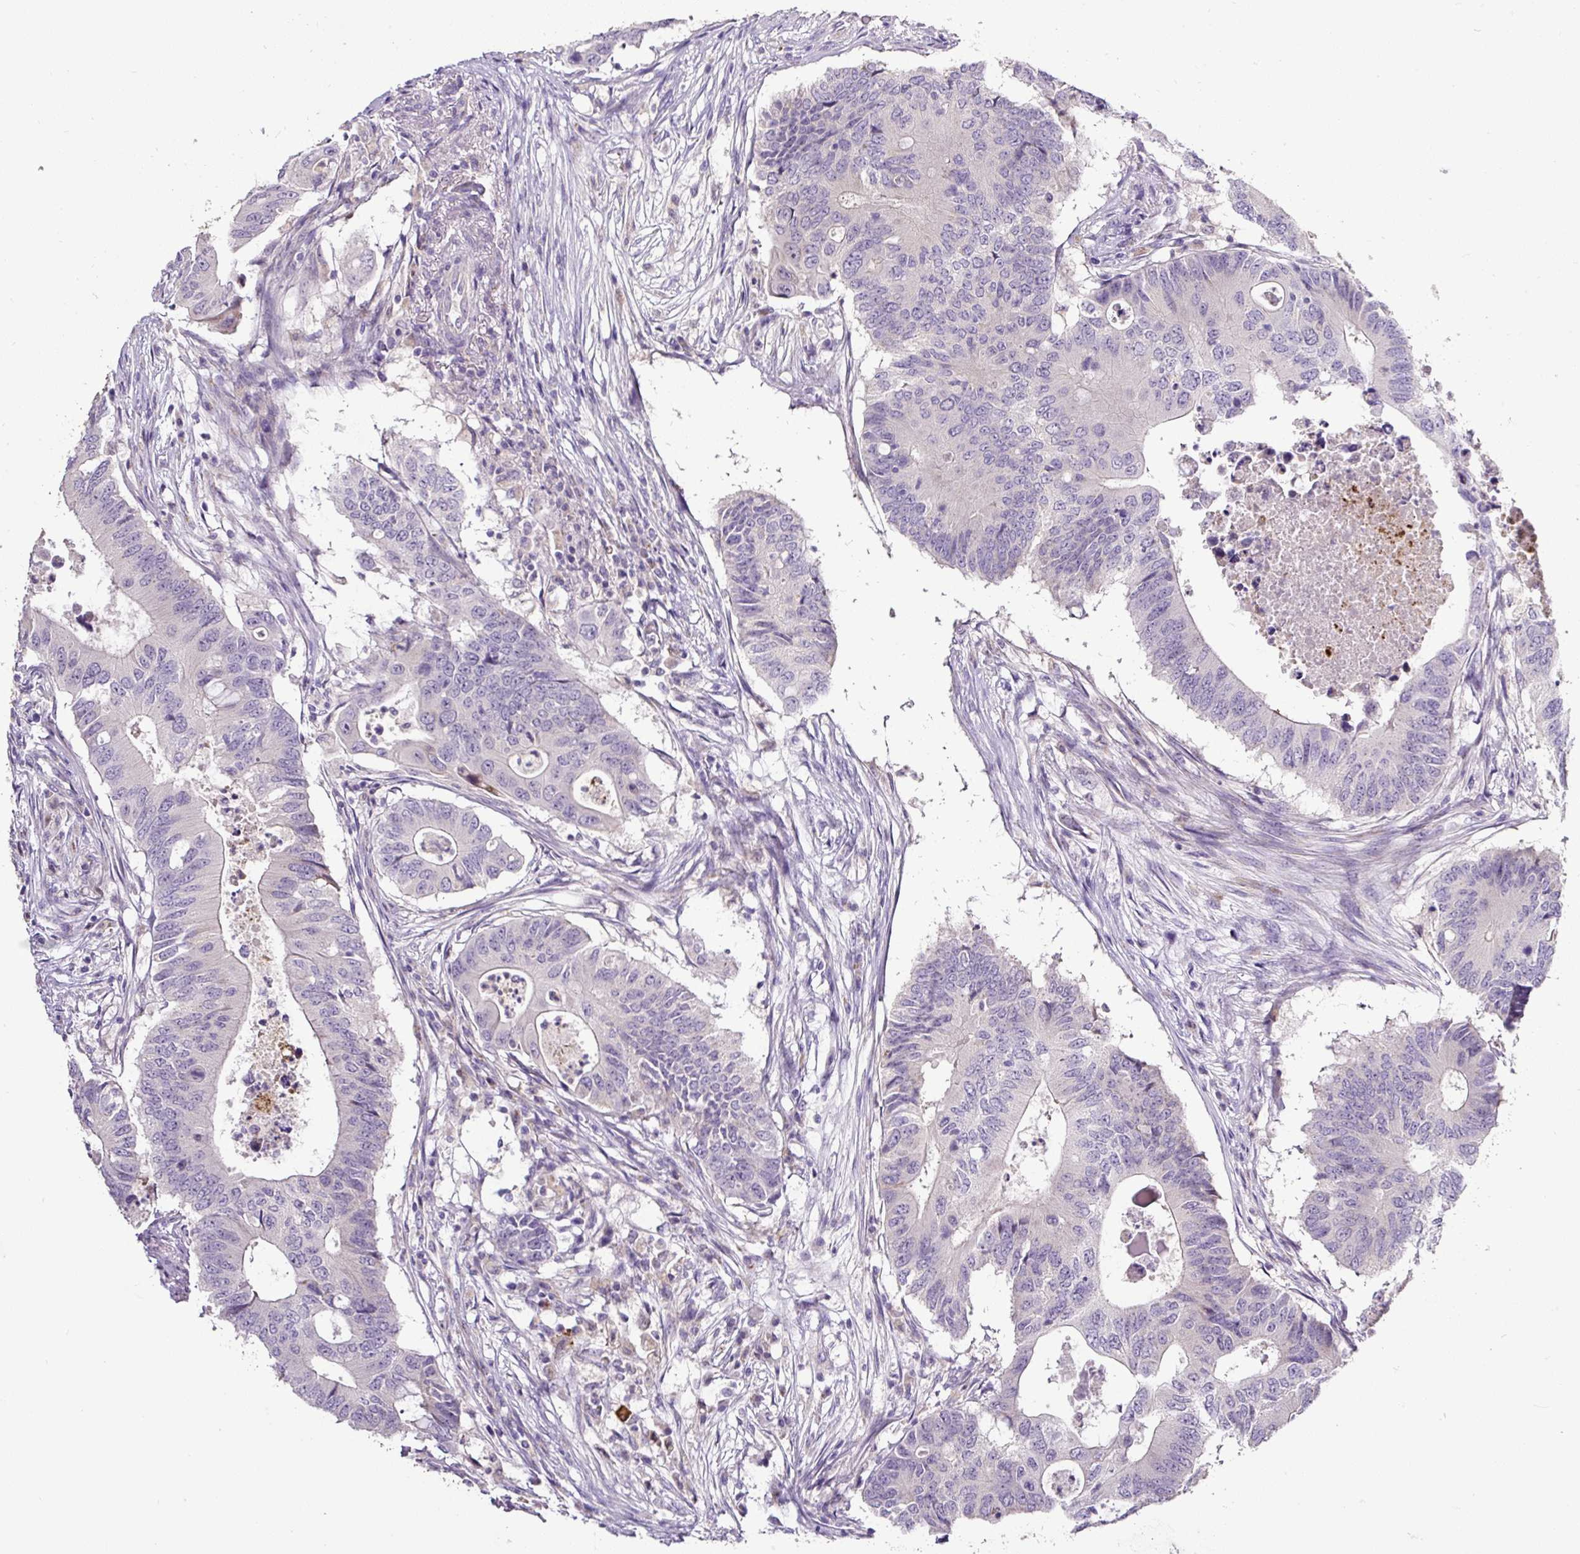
{"staining": {"intensity": "negative", "quantity": "none", "location": "none"}, "tissue": "colorectal cancer", "cell_type": "Tumor cells", "image_type": "cancer", "snomed": [{"axis": "morphology", "description": "Adenocarcinoma, NOS"}, {"axis": "topography", "description": "Colon"}], "caption": "IHC image of neoplastic tissue: adenocarcinoma (colorectal) stained with DAB (3,3'-diaminobenzidine) displays no significant protein staining in tumor cells.", "gene": "HPS4", "patient": {"sex": "male", "age": 71}}